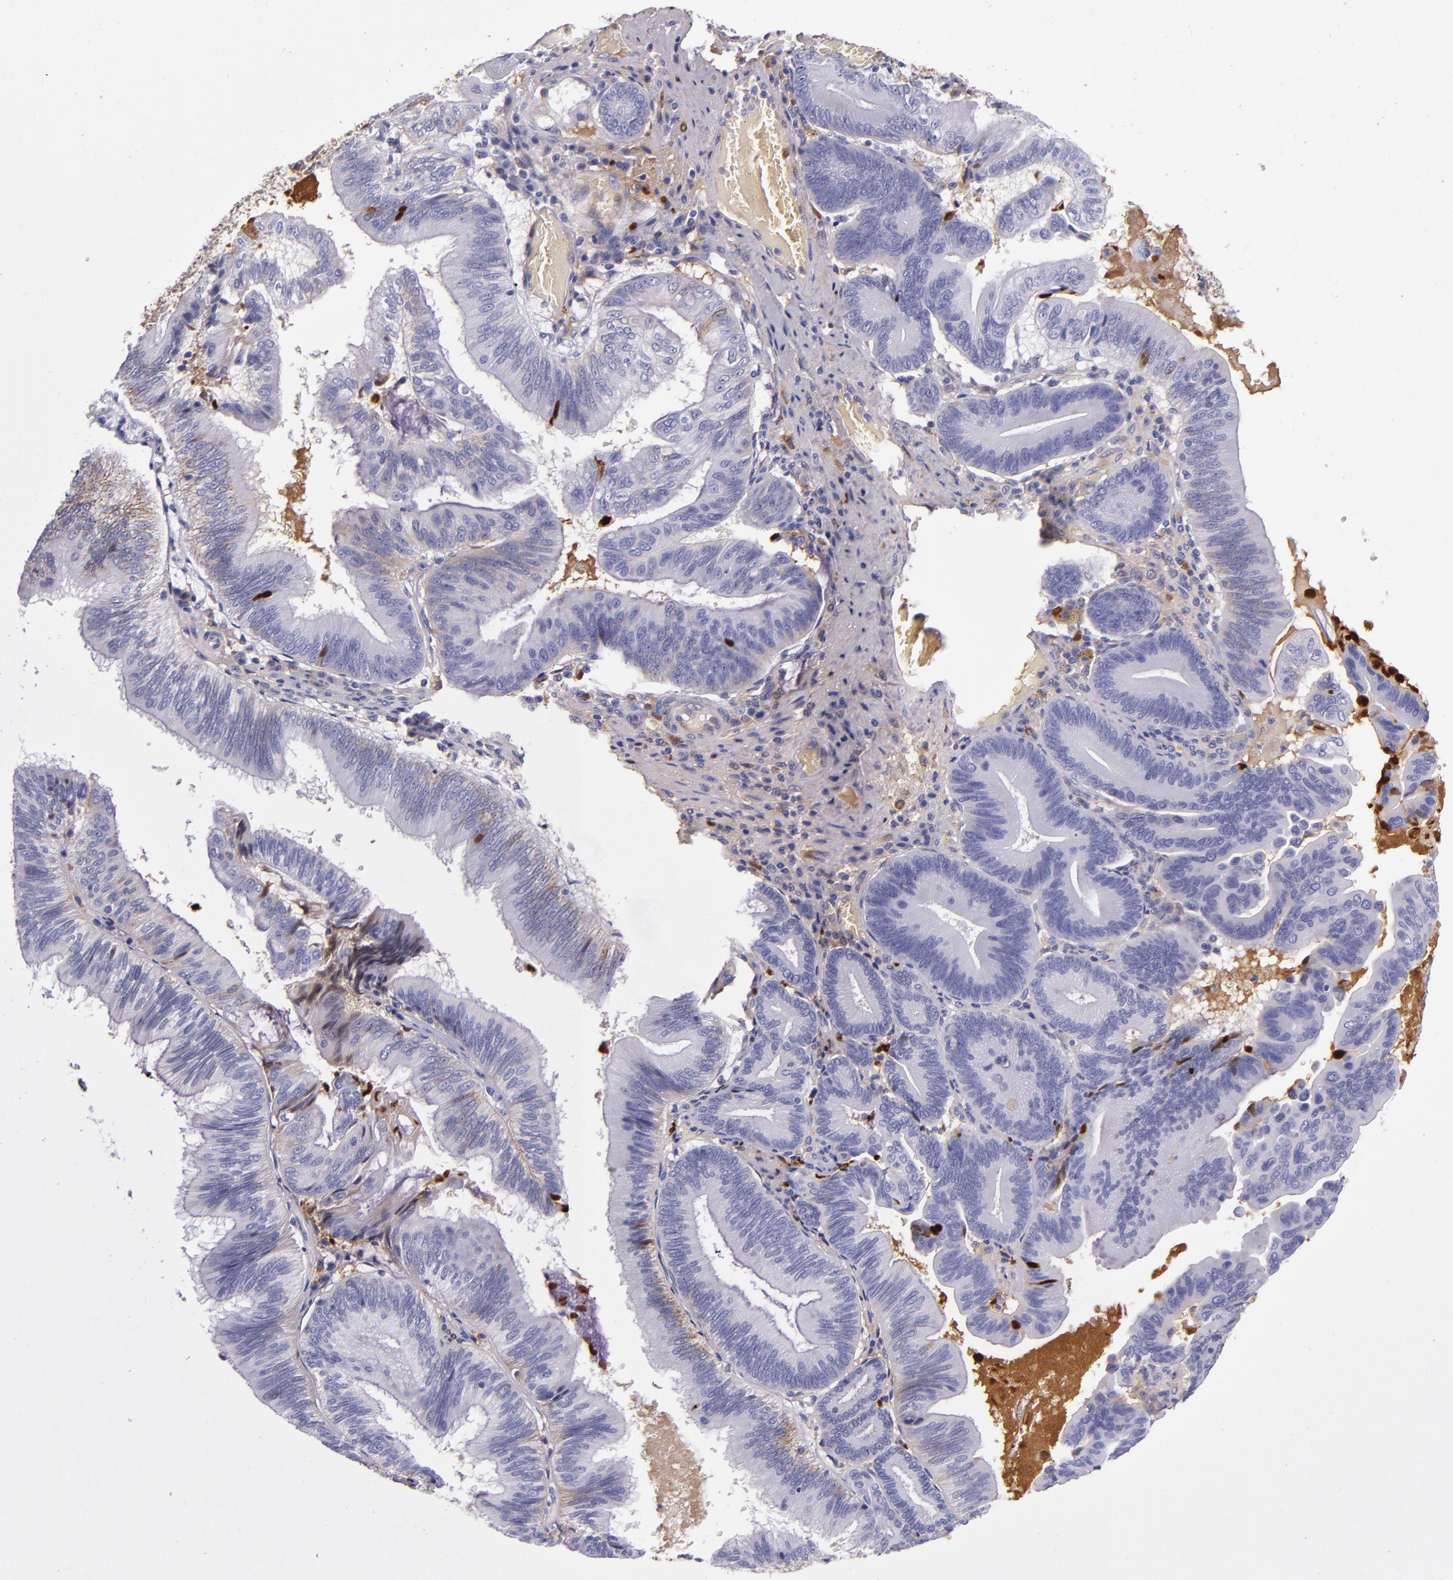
{"staining": {"intensity": "weak", "quantity": "<25%", "location": "cytoplasmic/membranous"}, "tissue": "pancreatic cancer", "cell_type": "Tumor cells", "image_type": "cancer", "snomed": [{"axis": "morphology", "description": "Adenocarcinoma, NOS"}, {"axis": "topography", "description": "Pancreas"}], "caption": "An image of pancreatic cancer stained for a protein reveals no brown staining in tumor cells.", "gene": "CLEC3B", "patient": {"sex": "male", "age": 82}}